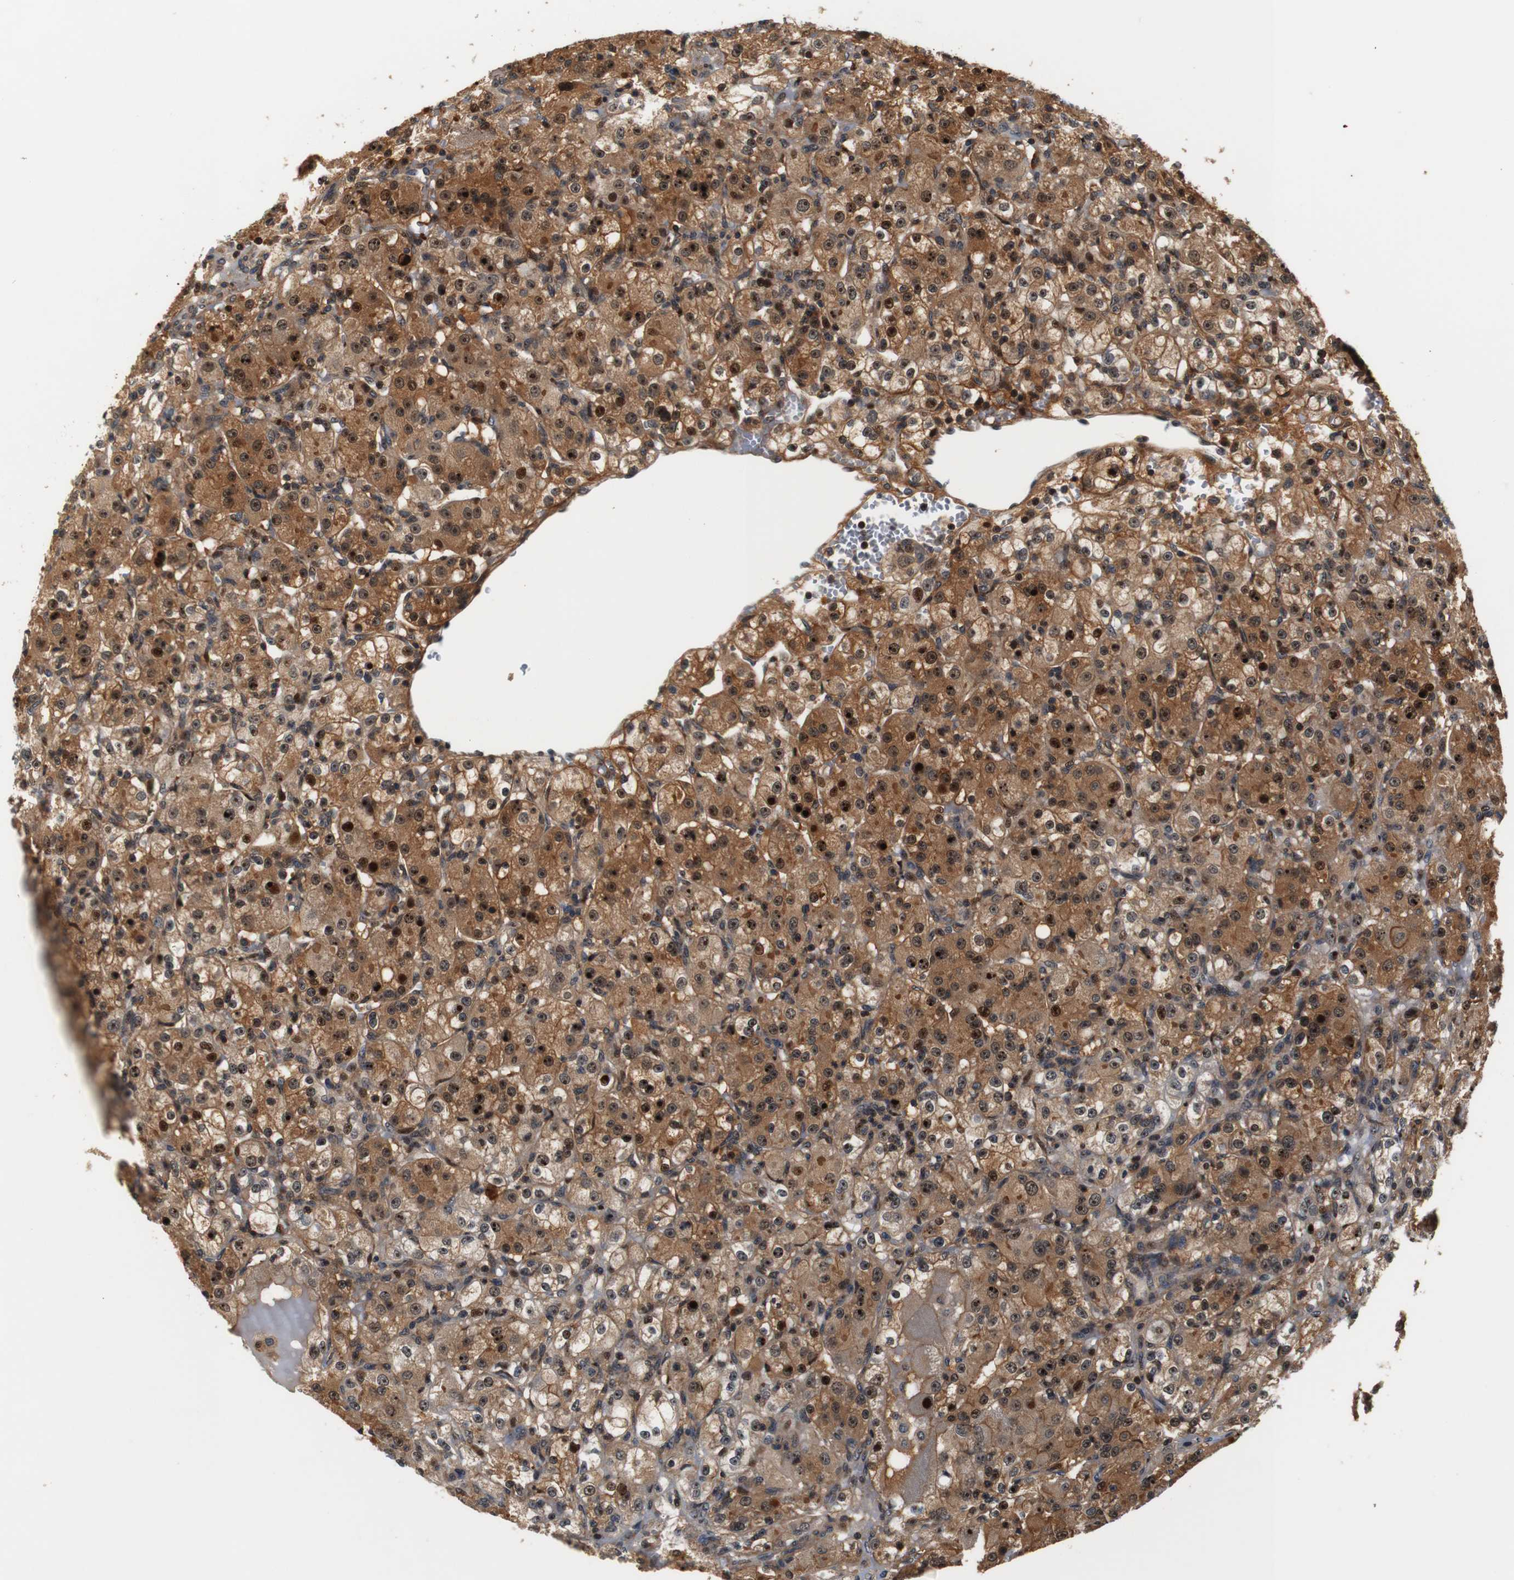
{"staining": {"intensity": "moderate", "quantity": ">75%", "location": "cytoplasmic/membranous,nuclear"}, "tissue": "renal cancer", "cell_type": "Tumor cells", "image_type": "cancer", "snomed": [{"axis": "morphology", "description": "Normal tissue, NOS"}, {"axis": "morphology", "description": "Adenocarcinoma, NOS"}, {"axis": "topography", "description": "Kidney"}], "caption": "Tumor cells demonstrate medium levels of moderate cytoplasmic/membranous and nuclear staining in about >75% of cells in human renal cancer (adenocarcinoma).", "gene": "LRP4", "patient": {"sex": "male", "age": 61}}